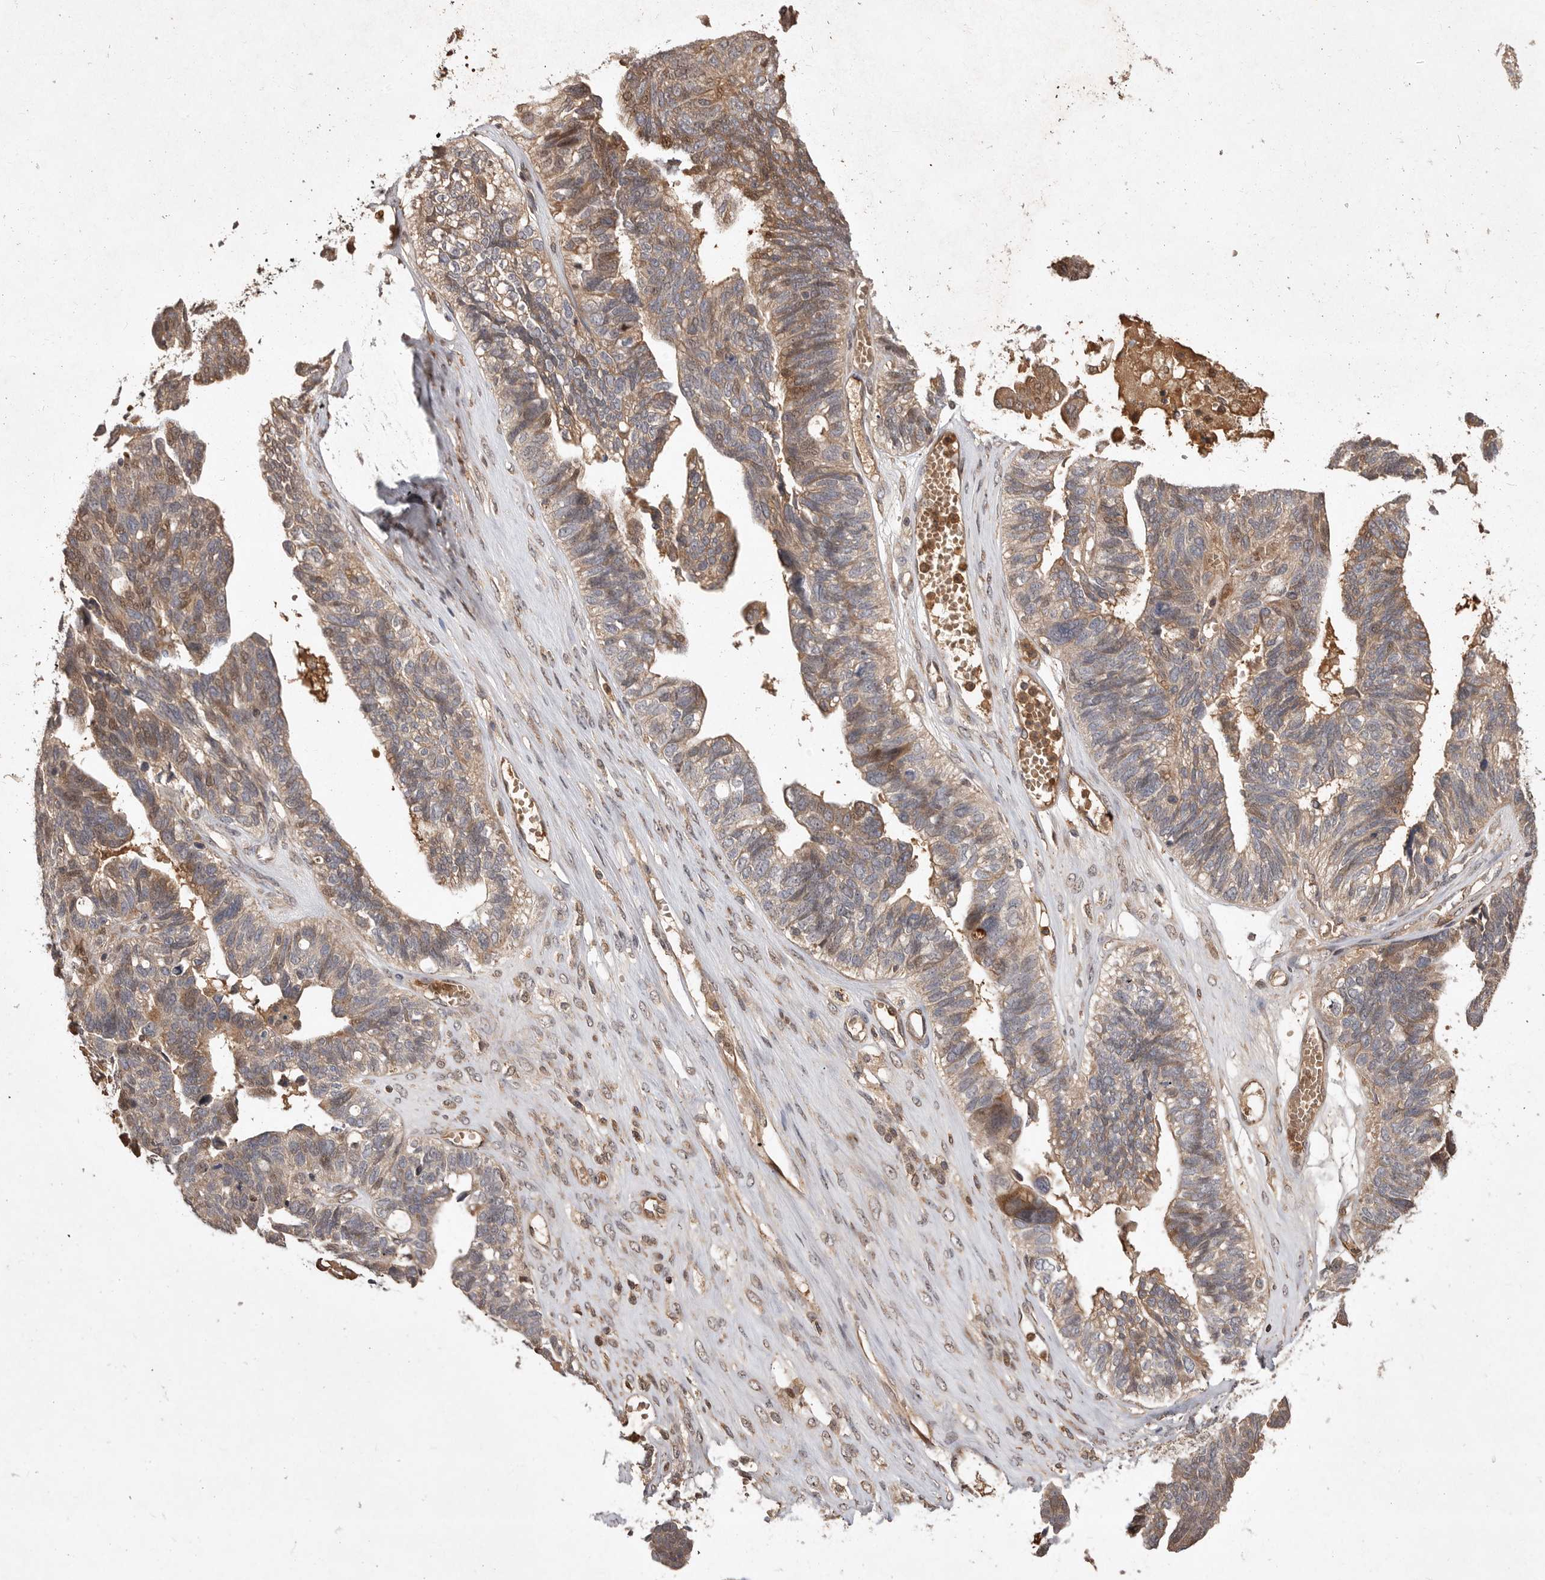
{"staining": {"intensity": "moderate", "quantity": ">75%", "location": "cytoplasmic/membranous"}, "tissue": "ovarian cancer", "cell_type": "Tumor cells", "image_type": "cancer", "snomed": [{"axis": "morphology", "description": "Cystadenocarcinoma, serous, NOS"}, {"axis": "topography", "description": "Ovary"}], "caption": "Immunohistochemistry (IHC) histopathology image of ovarian serous cystadenocarcinoma stained for a protein (brown), which shows medium levels of moderate cytoplasmic/membranous staining in about >75% of tumor cells.", "gene": "VN1R4", "patient": {"sex": "female", "age": 79}}